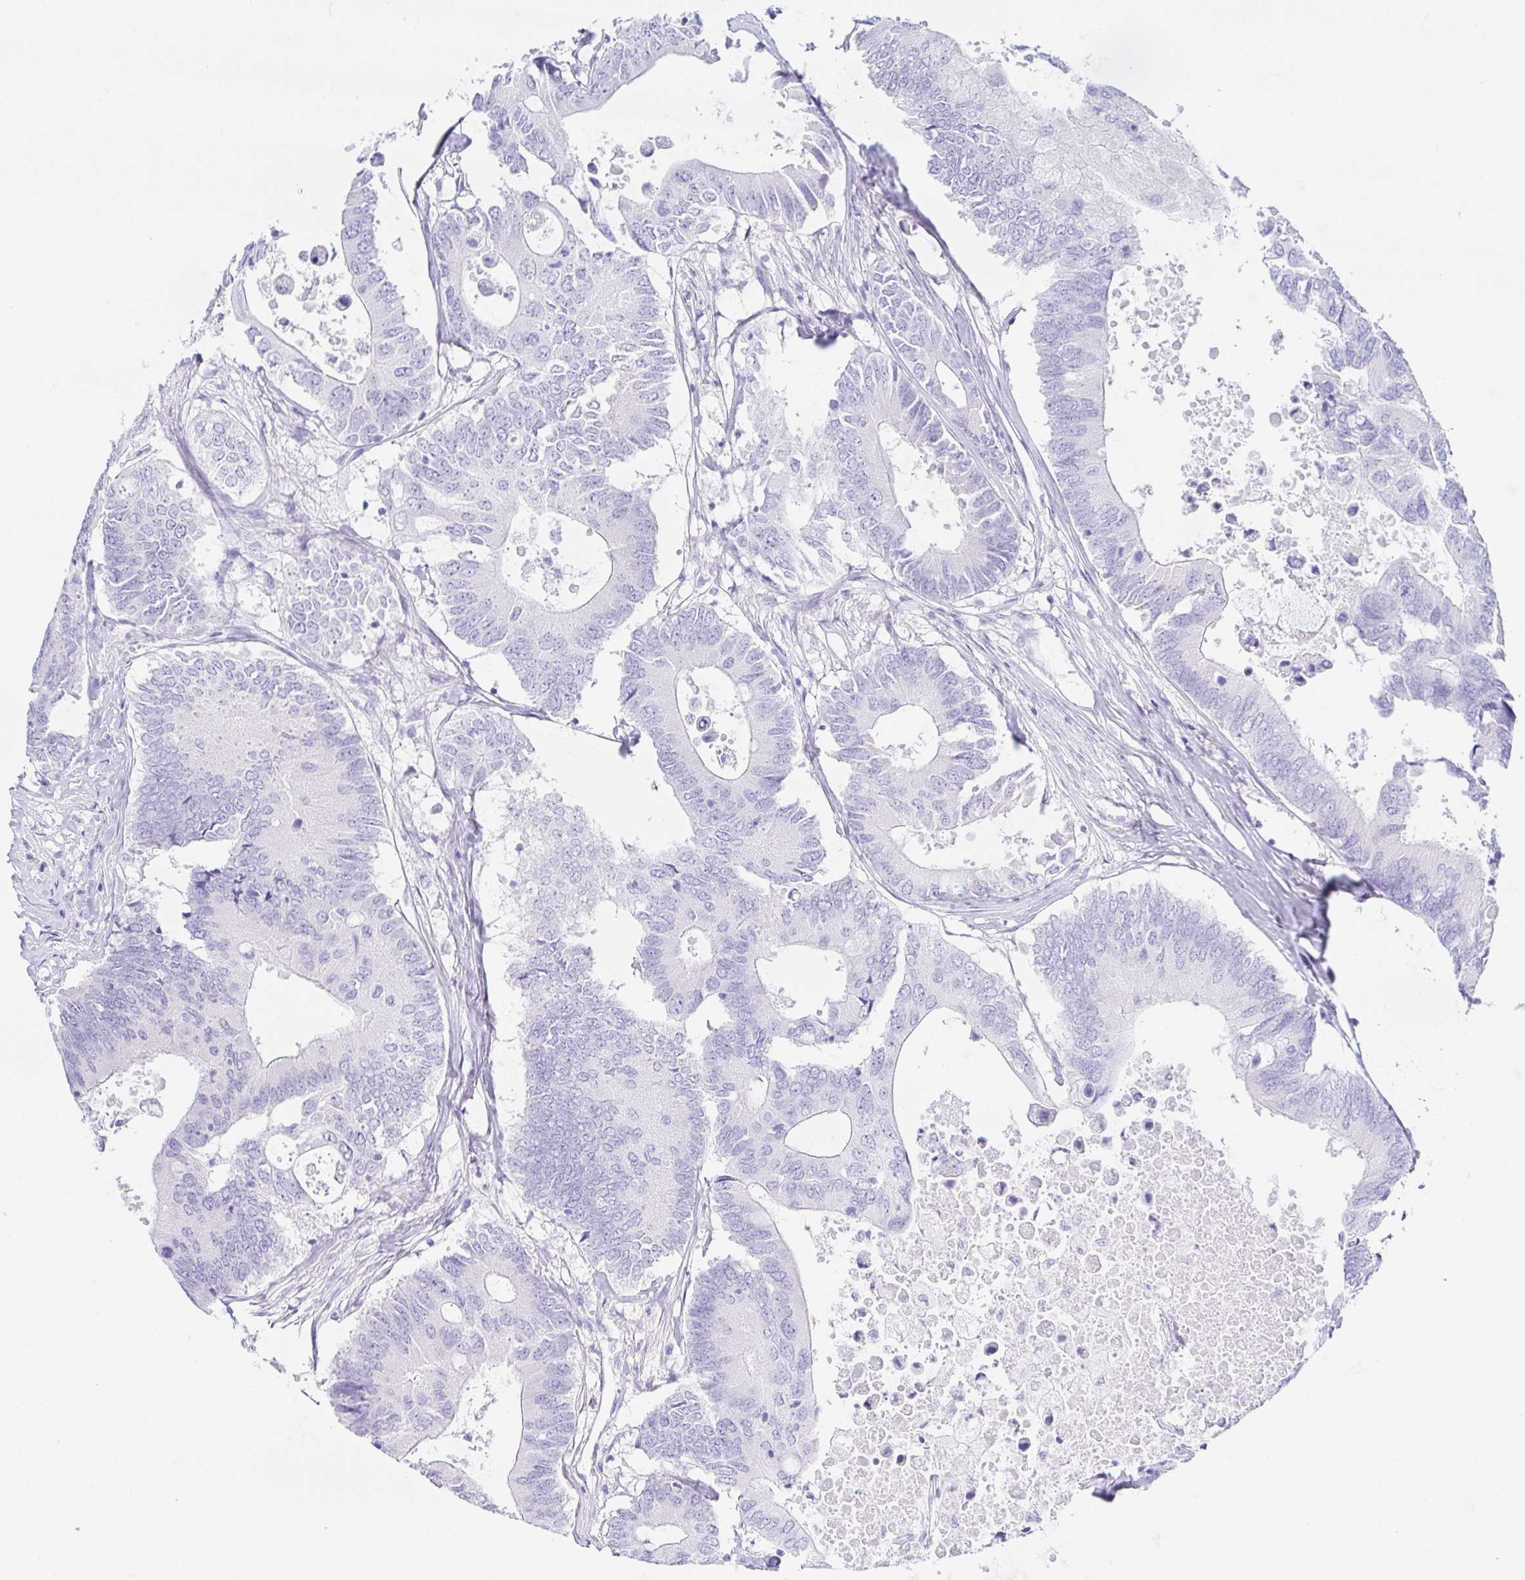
{"staining": {"intensity": "negative", "quantity": "none", "location": "none"}, "tissue": "colorectal cancer", "cell_type": "Tumor cells", "image_type": "cancer", "snomed": [{"axis": "morphology", "description": "Adenocarcinoma, NOS"}, {"axis": "topography", "description": "Colon"}], "caption": "The histopathology image shows no significant expression in tumor cells of colorectal cancer.", "gene": "PAX8", "patient": {"sex": "male", "age": 71}}